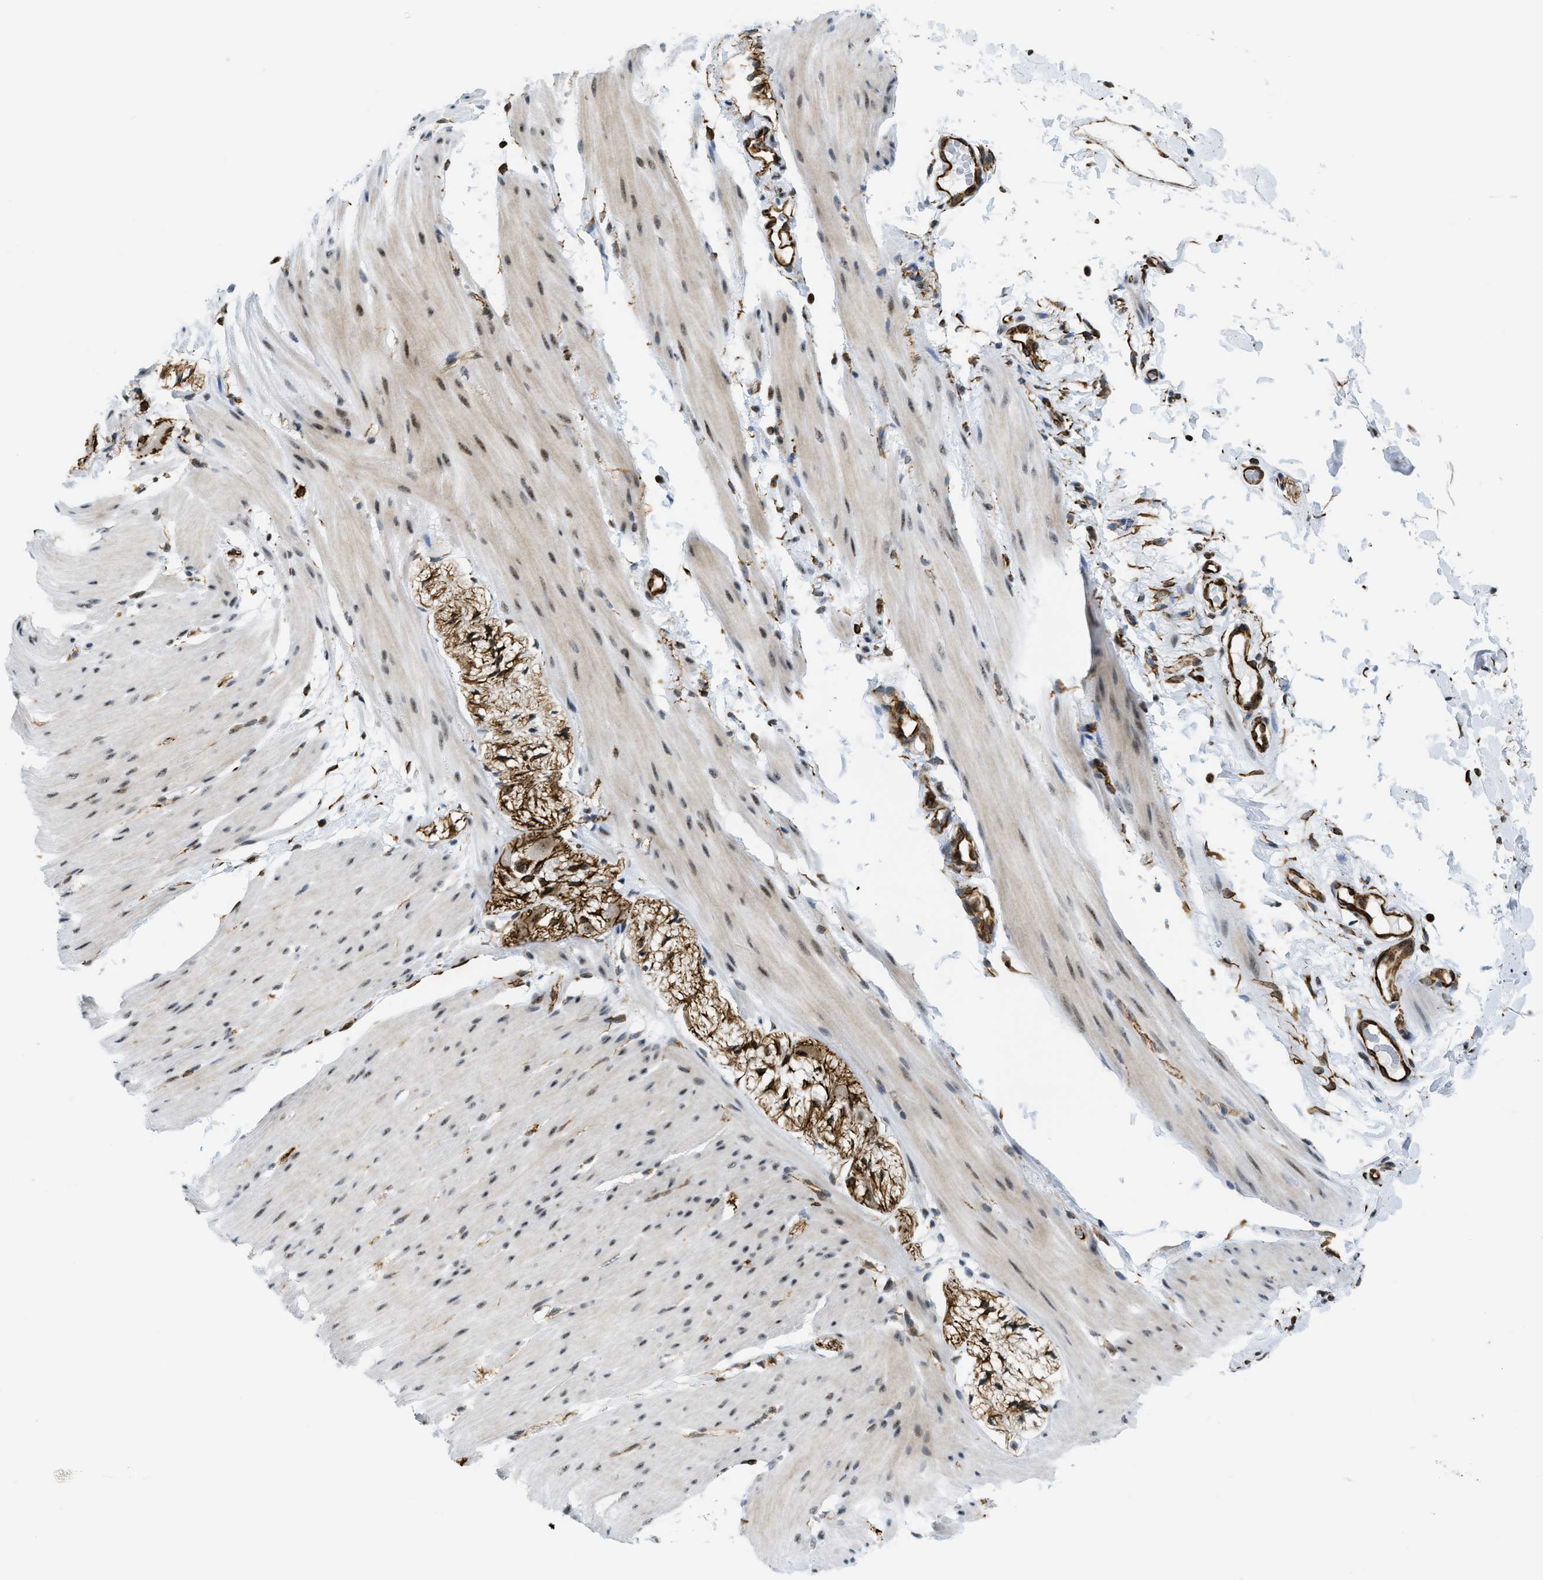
{"staining": {"intensity": "moderate", "quantity": "25%-75%", "location": "cytoplasmic/membranous,nuclear"}, "tissue": "smooth muscle", "cell_type": "Smooth muscle cells", "image_type": "normal", "snomed": [{"axis": "morphology", "description": "Normal tissue, NOS"}, {"axis": "topography", "description": "Smooth muscle"}, {"axis": "topography", "description": "Colon"}], "caption": "Smooth muscle stained with DAB immunohistochemistry (IHC) shows medium levels of moderate cytoplasmic/membranous,nuclear positivity in approximately 25%-75% of smooth muscle cells. Ihc stains the protein of interest in brown and the nuclei are stained blue.", "gene": "LRRC8B", "patient": {"sex": "male", "age": 67}}